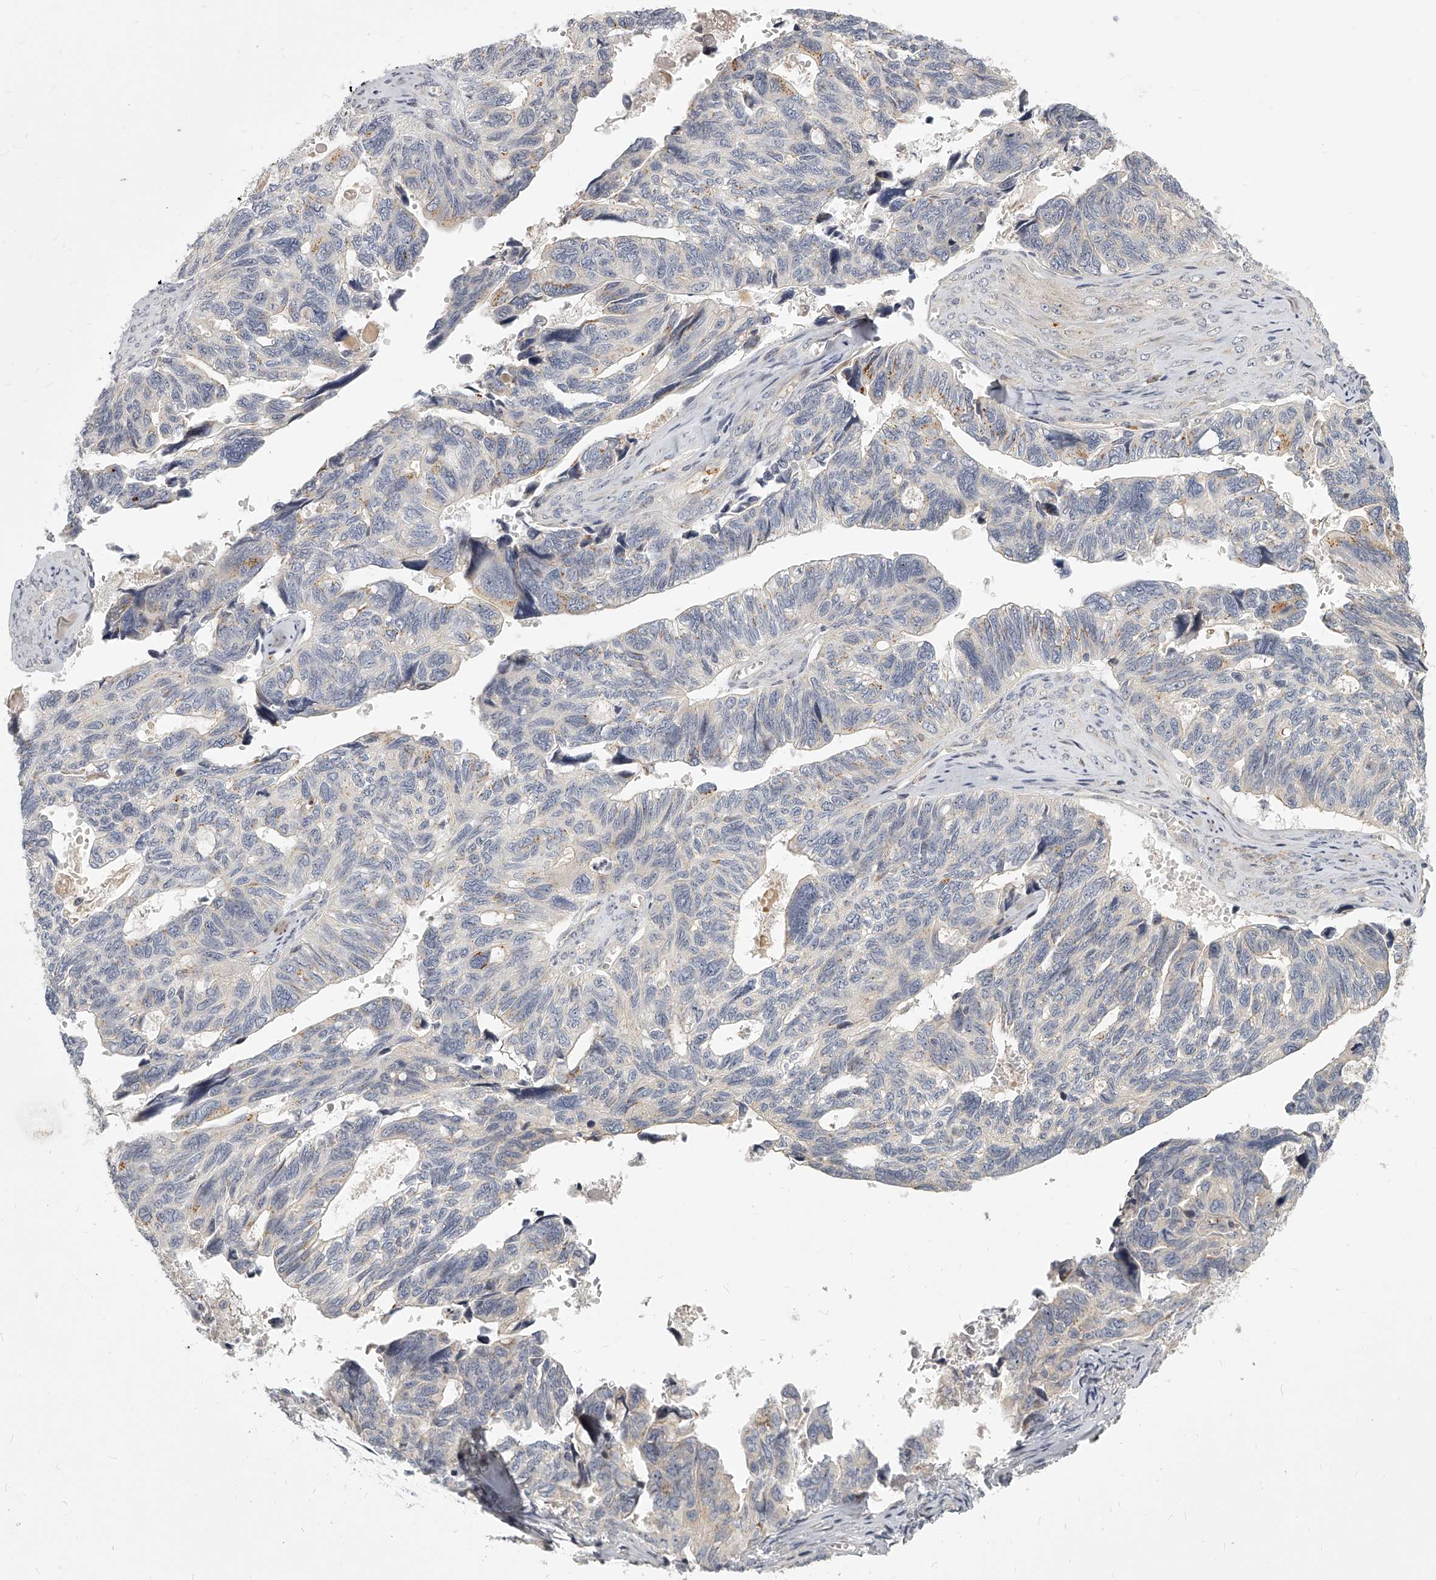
{"staining": {"intensity": "weak", "quantity": "<25%", "location": "cytoplasmic/membranous"}, "tissue": "ovarian cancer", "cell_type": "Tumor cells", "image_type": "cancer", "snomed": [{"axis": "morphology", "description": "Cystadenocarcinoma, serous, NOS"}, {"axis": "topography", "description": "Ovary"}], "caption": "Immunohistochemistry (IHC) micrograph of human ovarian cancer stained for a protein (brown), which displays no staining in tumor cells. (Brightfield microscopy of DAB (3,3'-diaminobenzidine) IHC at high magnification).", "gene": "SLC37A1", "patient": {"sex": "female", "age": 79}}